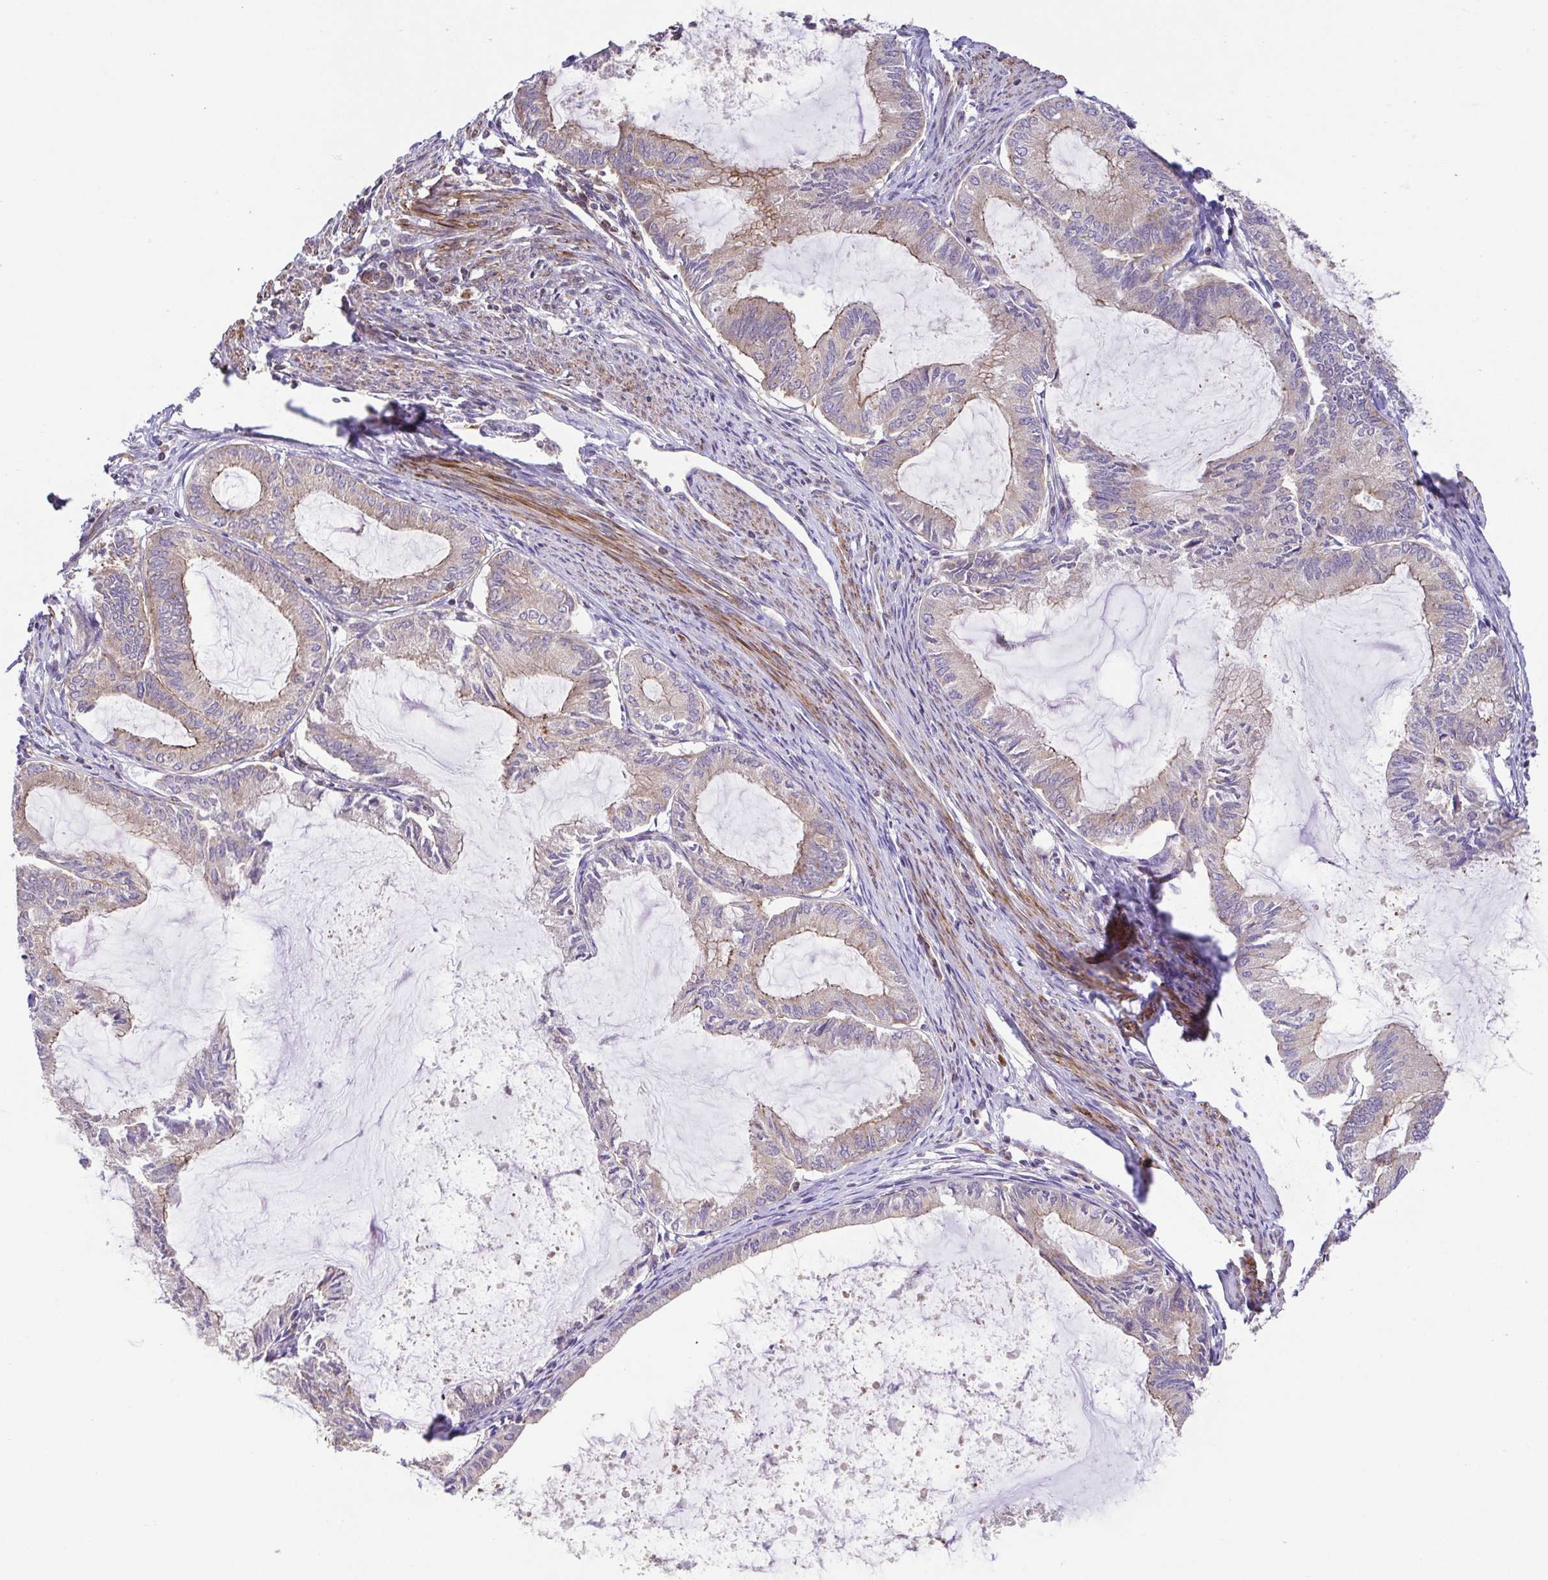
{"staining": {"intensity": "weak", "quantity": "25%-75%", "location": "cytoplasmic/membranous"}, "tissue": "endometrial cancer", "cell_type": "Tumor cells", "image_type": "cancer", "snomed": [{"axis": "morphology", "description": "Adenocarcinoma, NOS"}, {"axis": "topography", "description": "Endometrium"}], "caption": "Immunohistochemistry (IHC) micrograph of endometrial cancer (adenocarcinoma) stained for a protein (brown), which reveals low levels of weak cytoplasmic/membranous staining in approximately 25%-75% of tumor cells.", "gene": "IDE", "patient": {"sex": "female", "age": 86}}